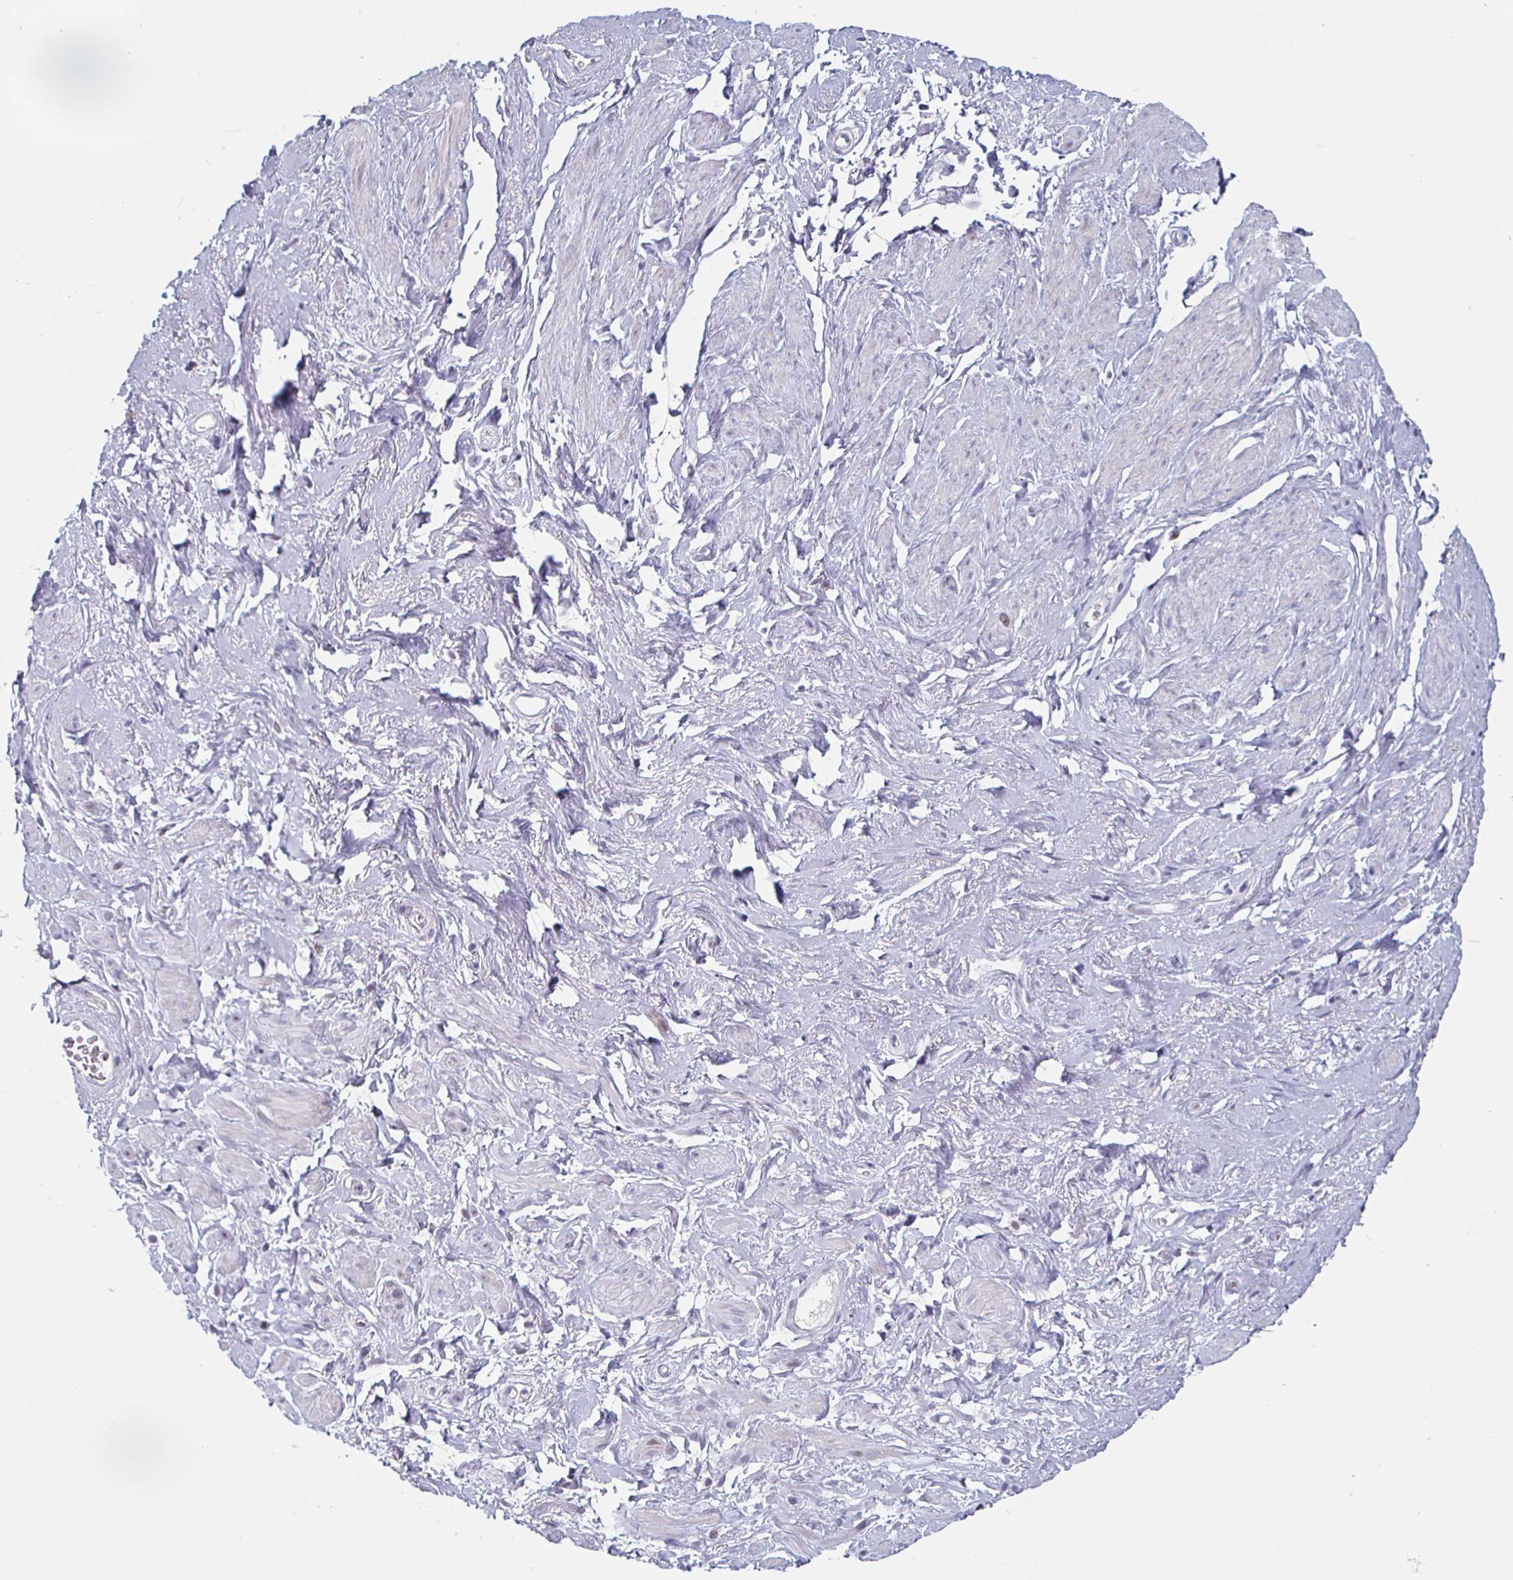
{"staining": {"intensity": "negative", "quantity": "none", "location": "none"}, "tissue": "soft tissue", "cell_type": "Fibroblasts", "image_type": "normal", "snomed": [{"axis": "morphology", "description": "Normal tissue, NOS"}, {"axis": "topography", "description": "Vagina"}, {"axis": "topography", "description": "Peripheral nerve tissue"}], "caption": "IHC of normal soft tissue exhibits no staining in fibroblasts. The staining is performed using DAB (3,3'-diaminobenzidine) brown chromogen with nuclei counter-stained in using hematoxylin.", "gene": "DMRTB1", "patient": {"sex": "female", "age": 71}}